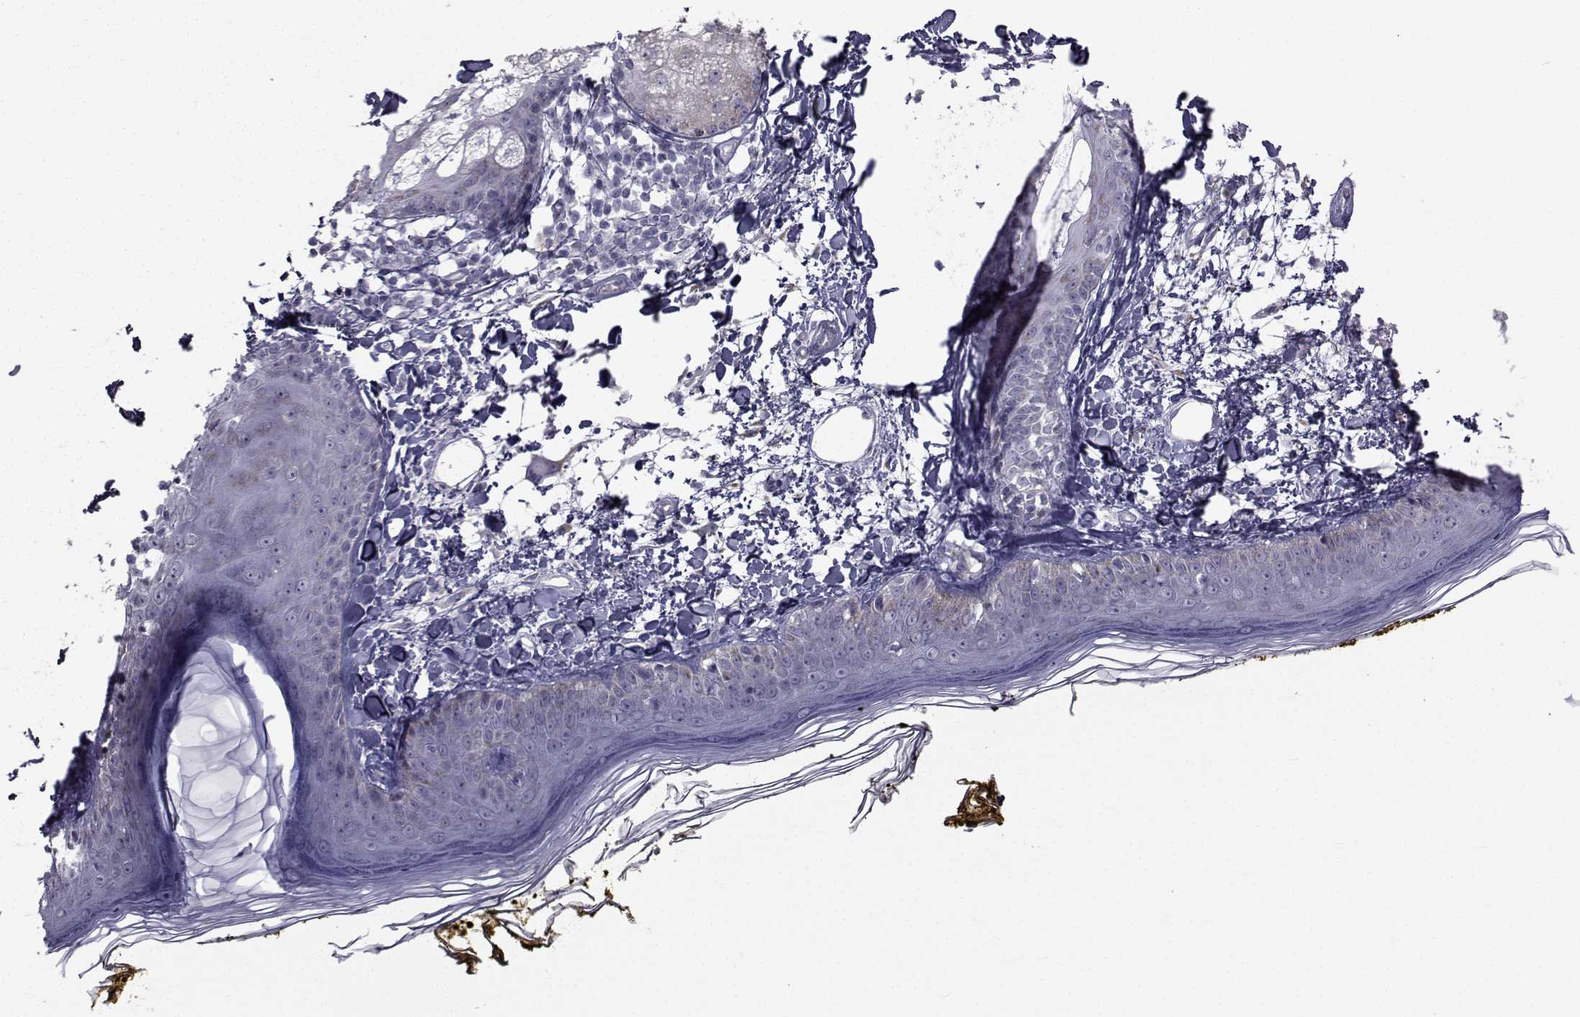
{"staining": {"intensity": "negative", "quantity": "none", "location": "none"}, "tissue": "skin", "cell_type": "Fibroblasts", "image_type": "normal", "snomed": [{"axis": "morphology", "description": "Normal tissue, NOS"}, {"axis": "topography", "description": "Skin"}], "caption": "This is an IHC image of normal human skin. There is no expression in fibroblasts.", "gene": "FDXR", "patient": {"sex": "male", "age": 76}}